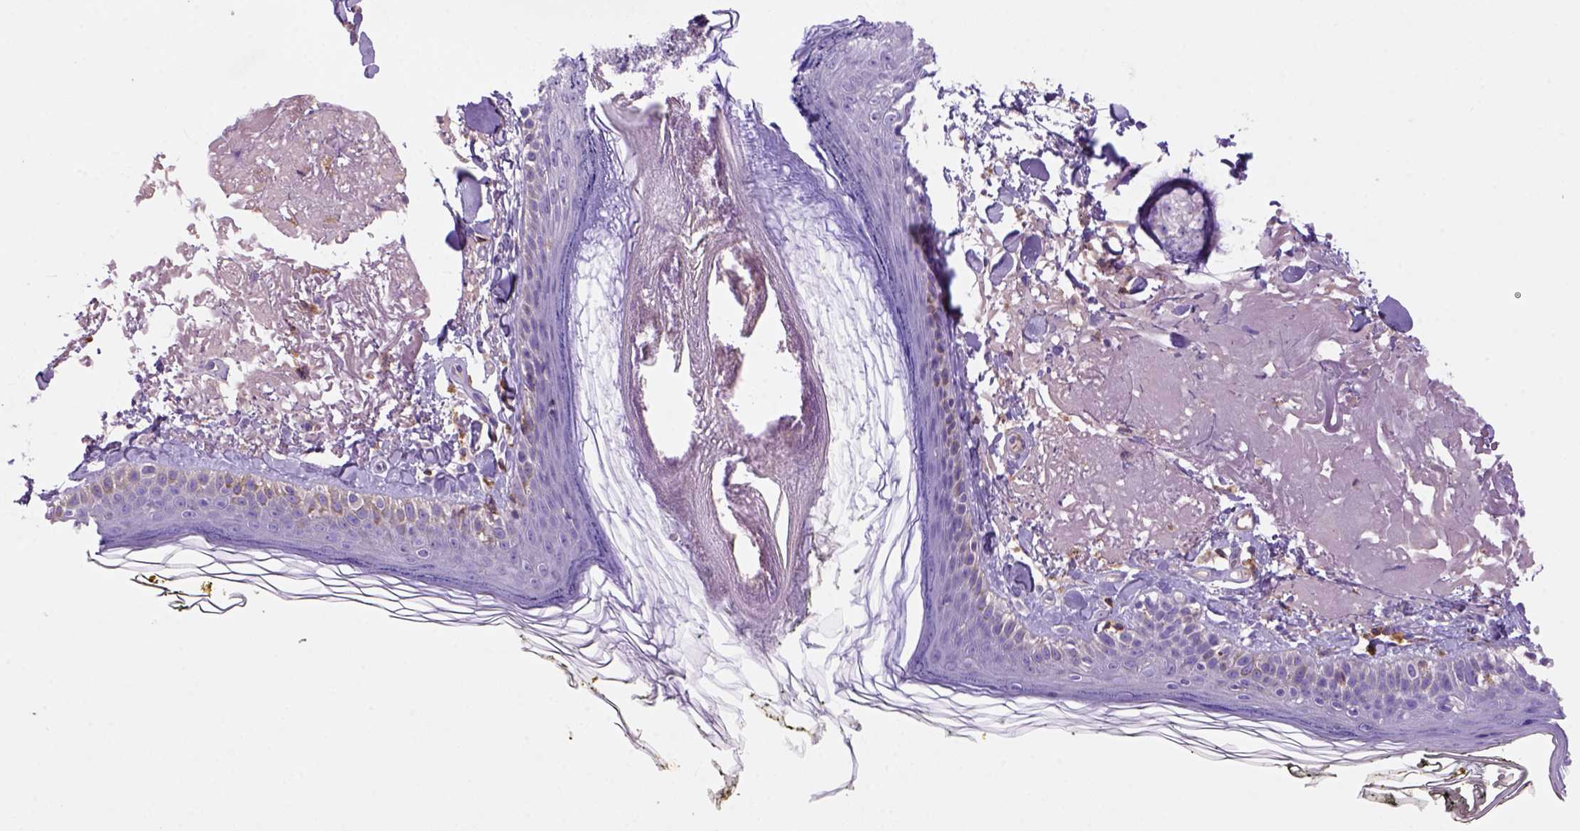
{"staining": {"intensity": "negative", "quantity": "none", "location": "none"}, "tissue": "skin", "cell_type": "Fibroblasts", "image_type": "normal", "snomed": [{"axis": "morphology", "description": "Normal tissue, NOS"}, {"axis": "topography", "description": "Skin"}], "caption": "This is a micrograph of immunohistochemistry (IHC) staining of normal skin, which shows no staining in fibroblasts. Nuclei are stained in blue.", "gene": "INPP5D", "patient": {"sex": "male", "age": 76}}